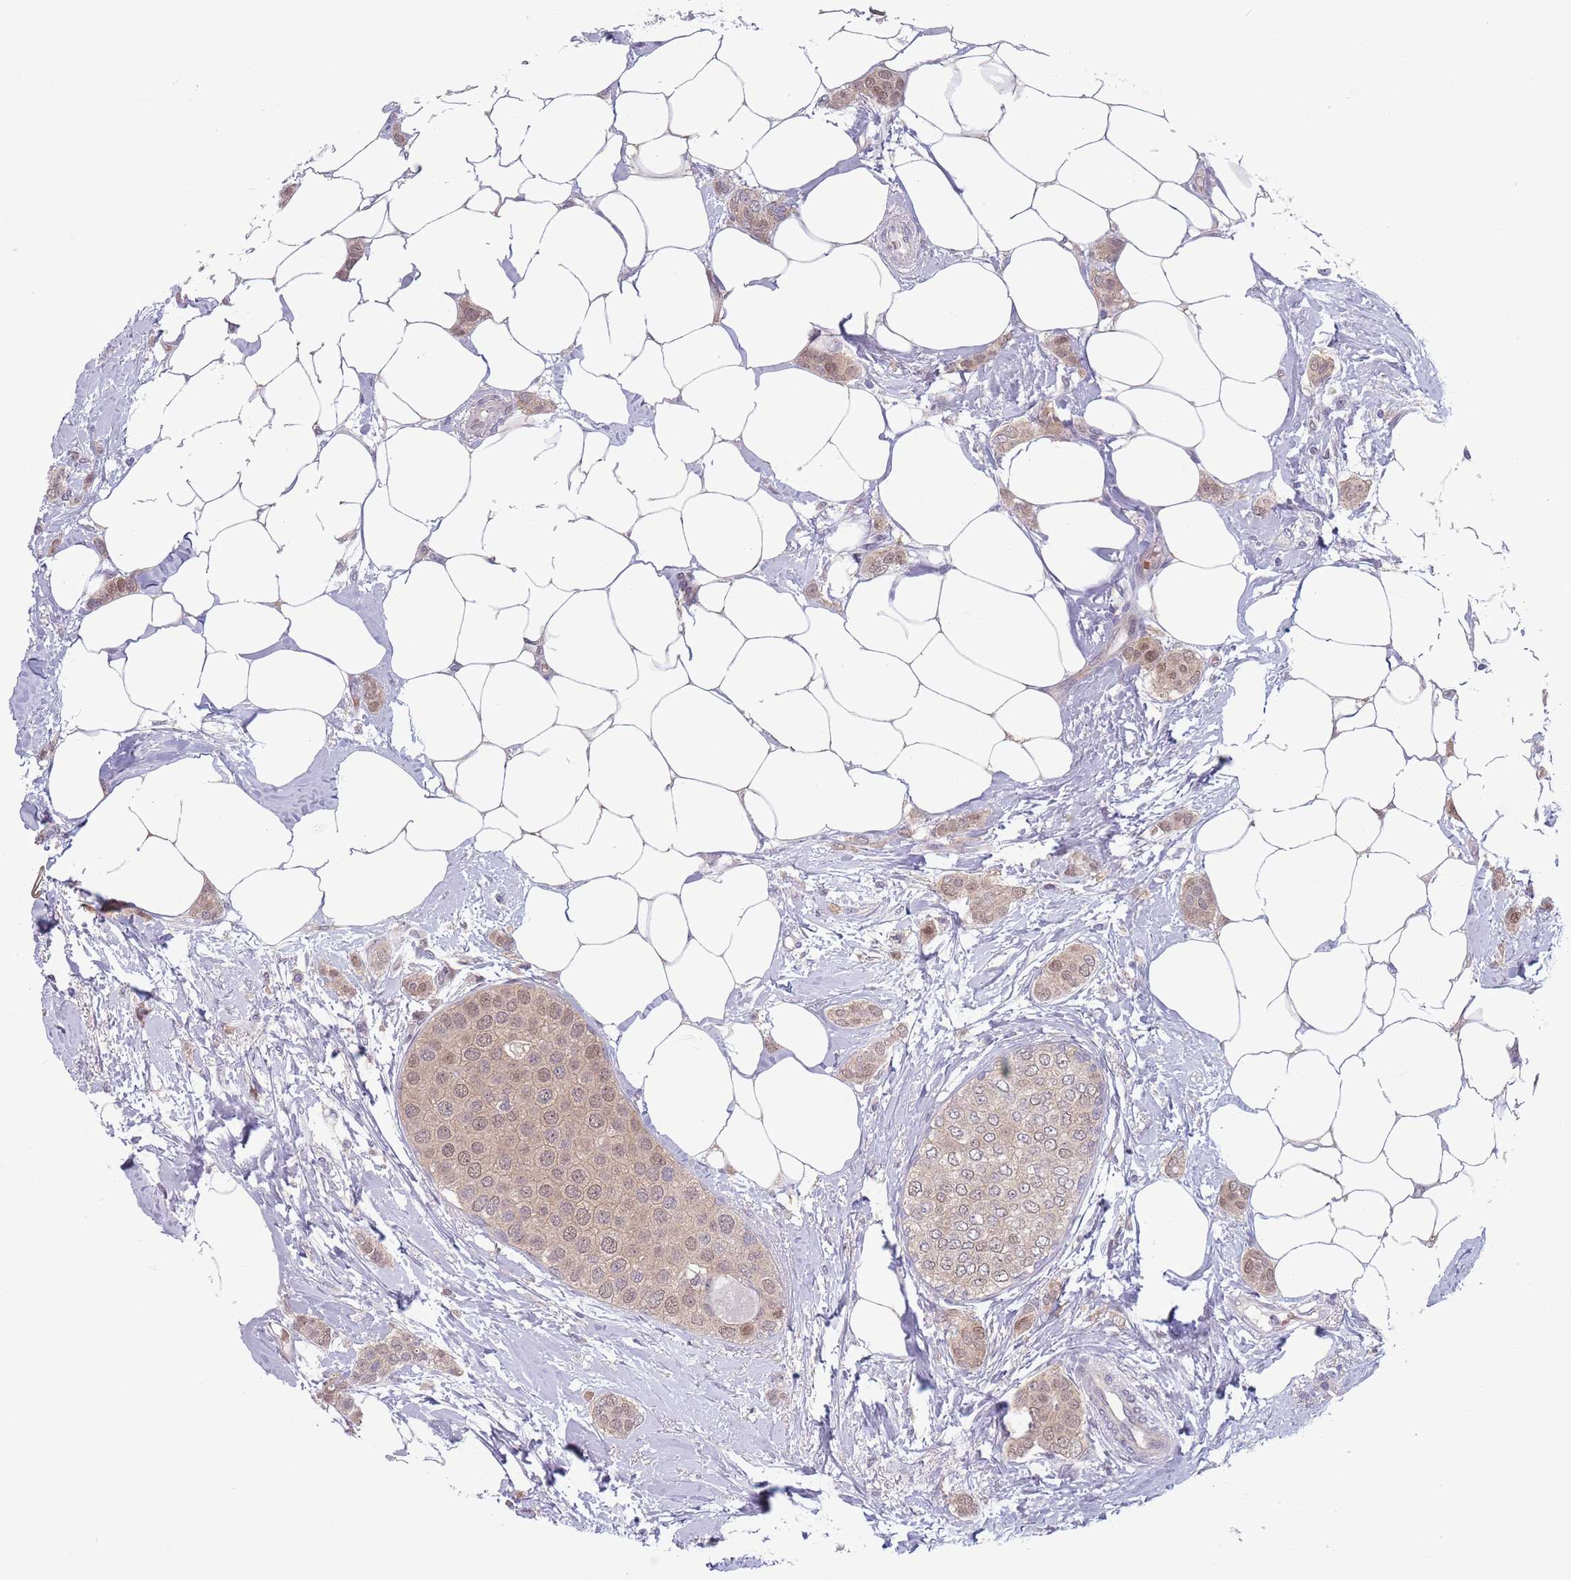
{"staining": {"intensity": "weak", "quantity": ">75%", "location": "cytoplasmic/membranous,nuclear"}, "tissue": "breast cancer", "cell_type": "Tumor cells", "image_type": "cancer", "snomed": [{"axis": "morphology", "description": "Duct carcinoma"}, {"axis": "topography", "description": "Breast"}], "caption": "Tumor cells demonstrate low levels of weak cytoplasmic/membranous and nuclear expression in approximately >75% of cells in human invasive ductal carcinoma (breast).", "gene": "CLNS1A", "patient": {"sex": "female", "age": 72}}